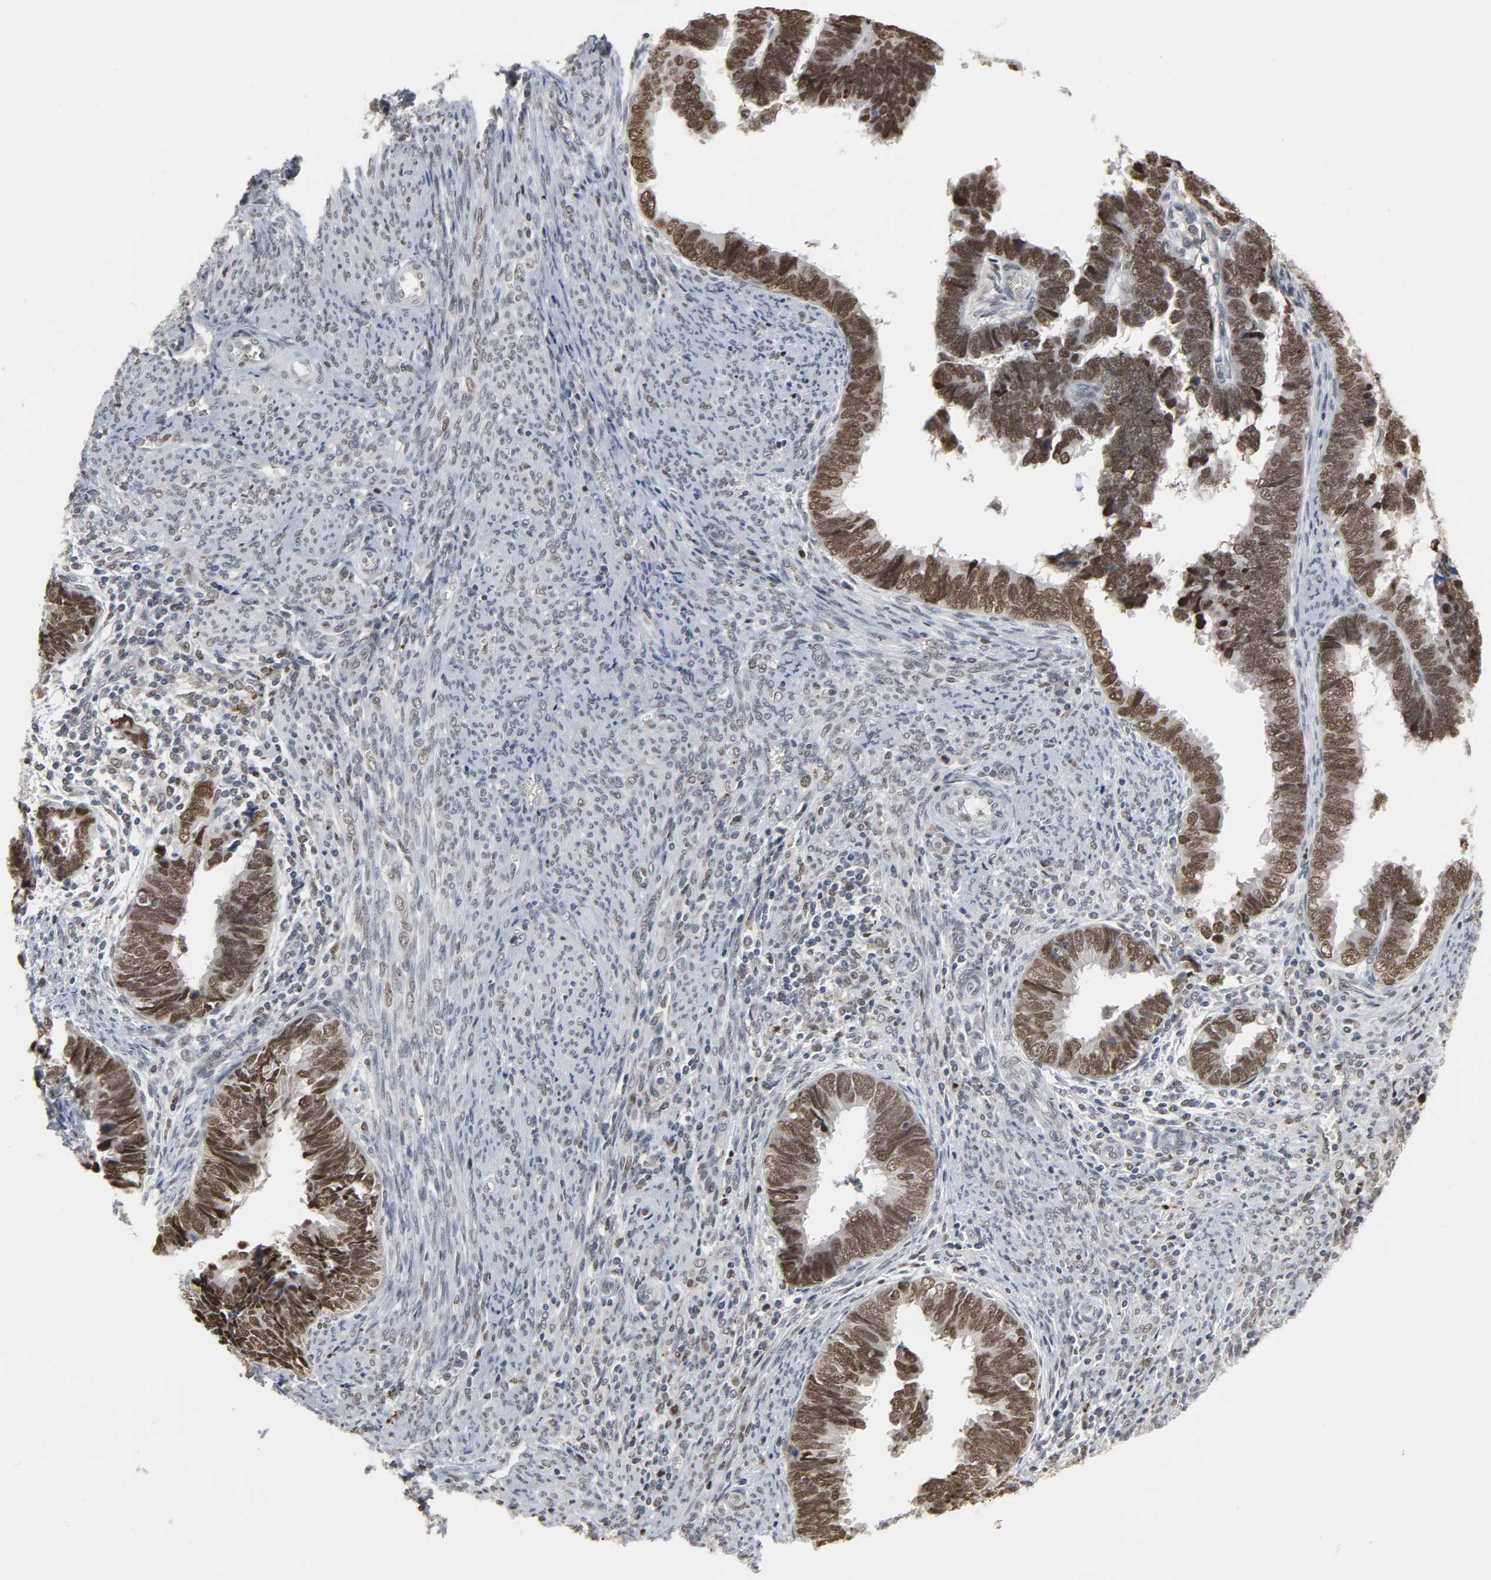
{"staining": {"intensity": "moderate", "quantity": ">75%", "location": "nuclear"}, "tissue": "endometrial cancer", "cell_type": "Tumor cells", "image_type": "cancer", "snomed": [{"axis": "morphology", "description": "Adenocarcinoma, NOS"}, {"axis": "topography", "description": "Endometrium"}], "caption": "Immunohistochemistry (IHC) histopathology image of neoplastic tissue: human endometrial adenocarcinoma stained using immunohistochemistry exhibits medium levels of moderate protein expression localized specifically in the nuclear of tumor cells, appearing as a nuclear brown color.", "gene": "DAZAP1", "patient": {"sex": "female", "age": 75}}